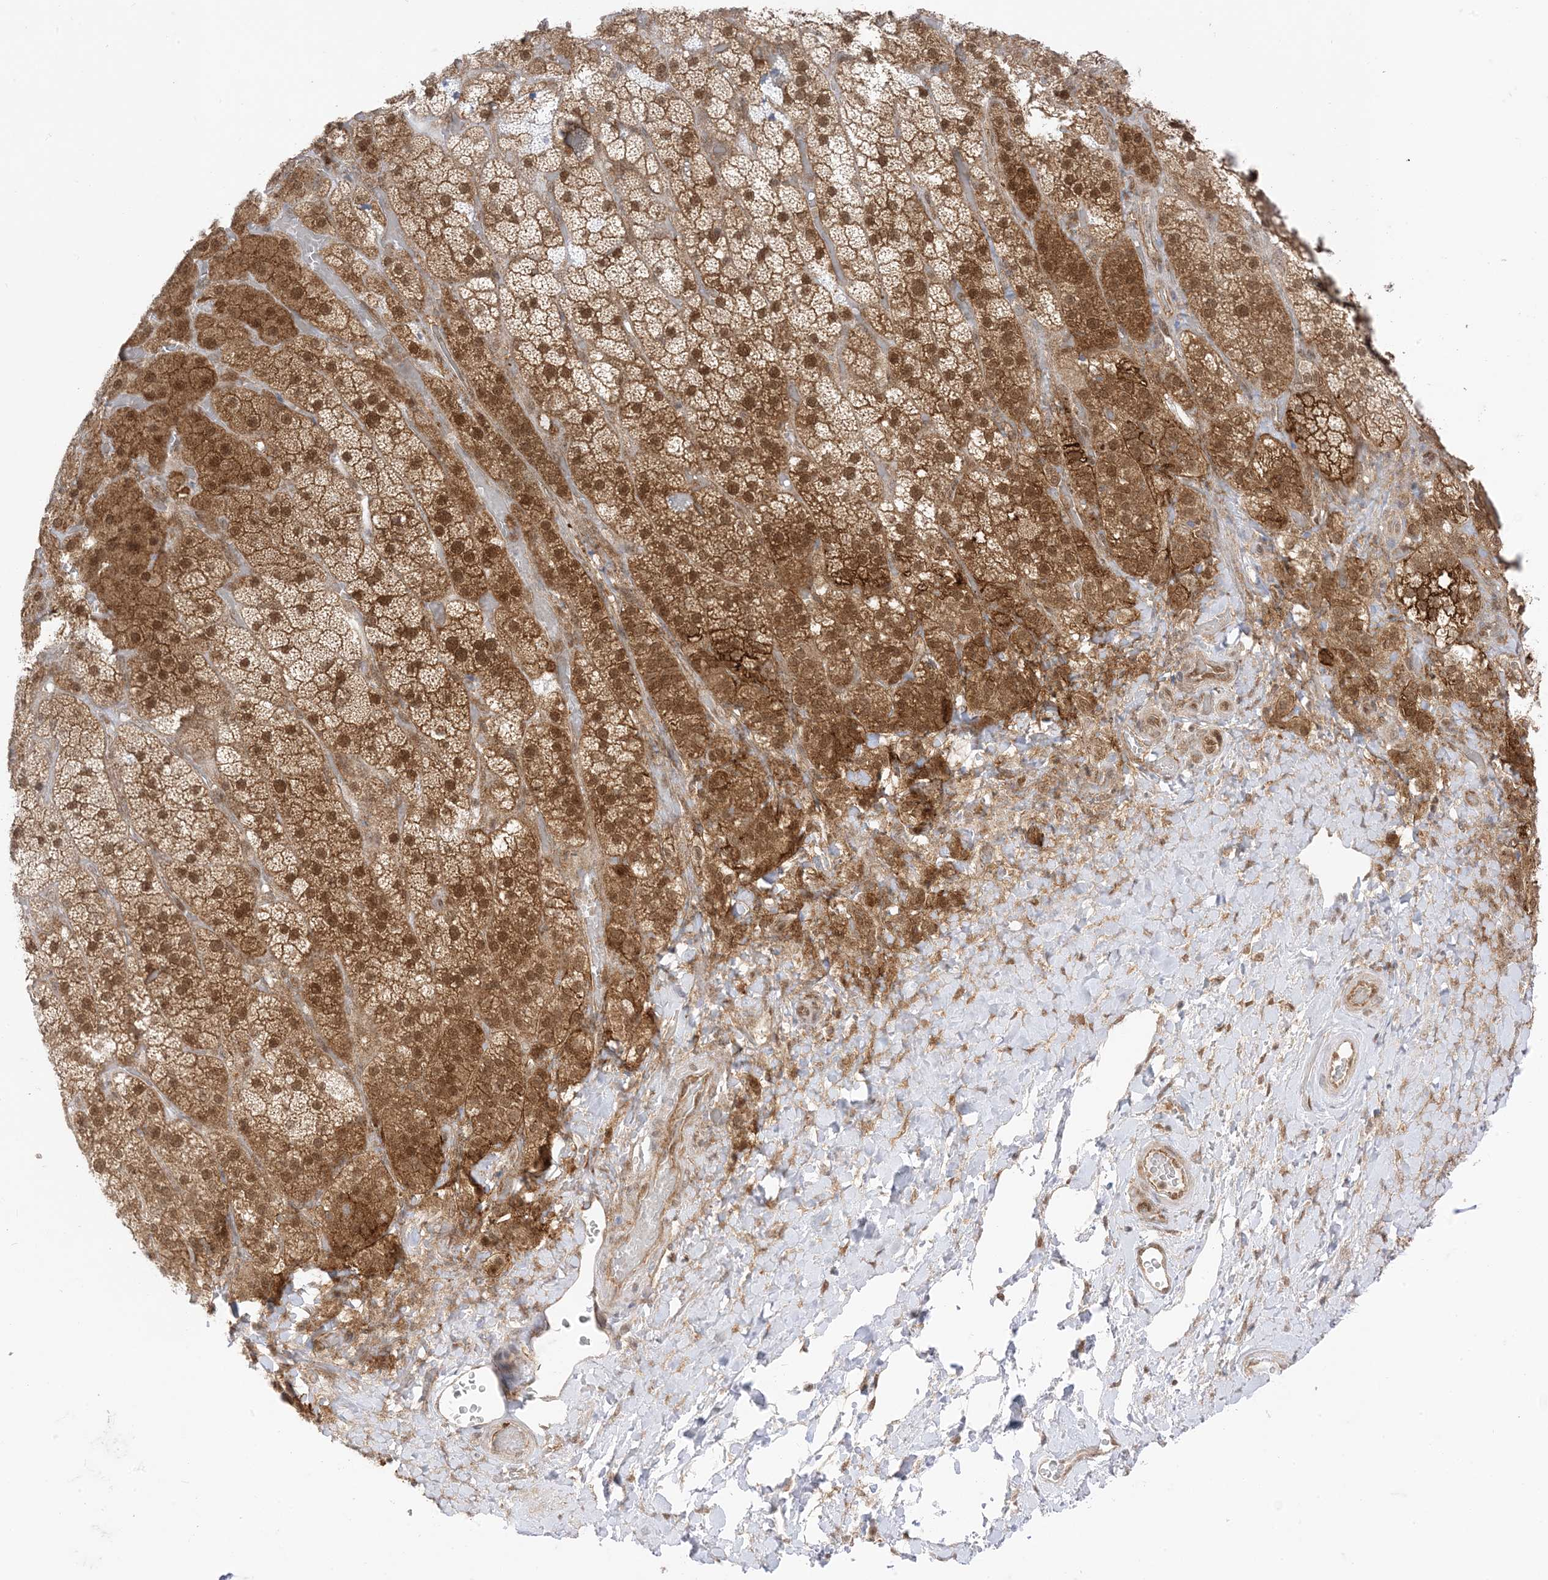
{"staining": {"intensity": "moderate", "quantity": ">75%", "location": "cytoplasmic/membranous,nuclear"}, "tissue": "adrenal gland", "cell_type": "Glandular cells", "image_type": "normal", "snomed": [{"axis": "morphology", "description": "Normal tissue, NOS"}, {"axis": "topography", "description": "Adrenal gland"}], "caption": "High-power microscopy captured an immunohistochemistry photomicrograph of benign adrenal gland, revealing moderate cytoplasmic/membranous,nuclear expression in approximately >75% of glandular cells. Using DAB (brown) and hematoxylin (blue) stains, captured at high magnification using brightfield microscopy.", "gene": "PTPA", "patient": {"sex": "male", "age": 57}}